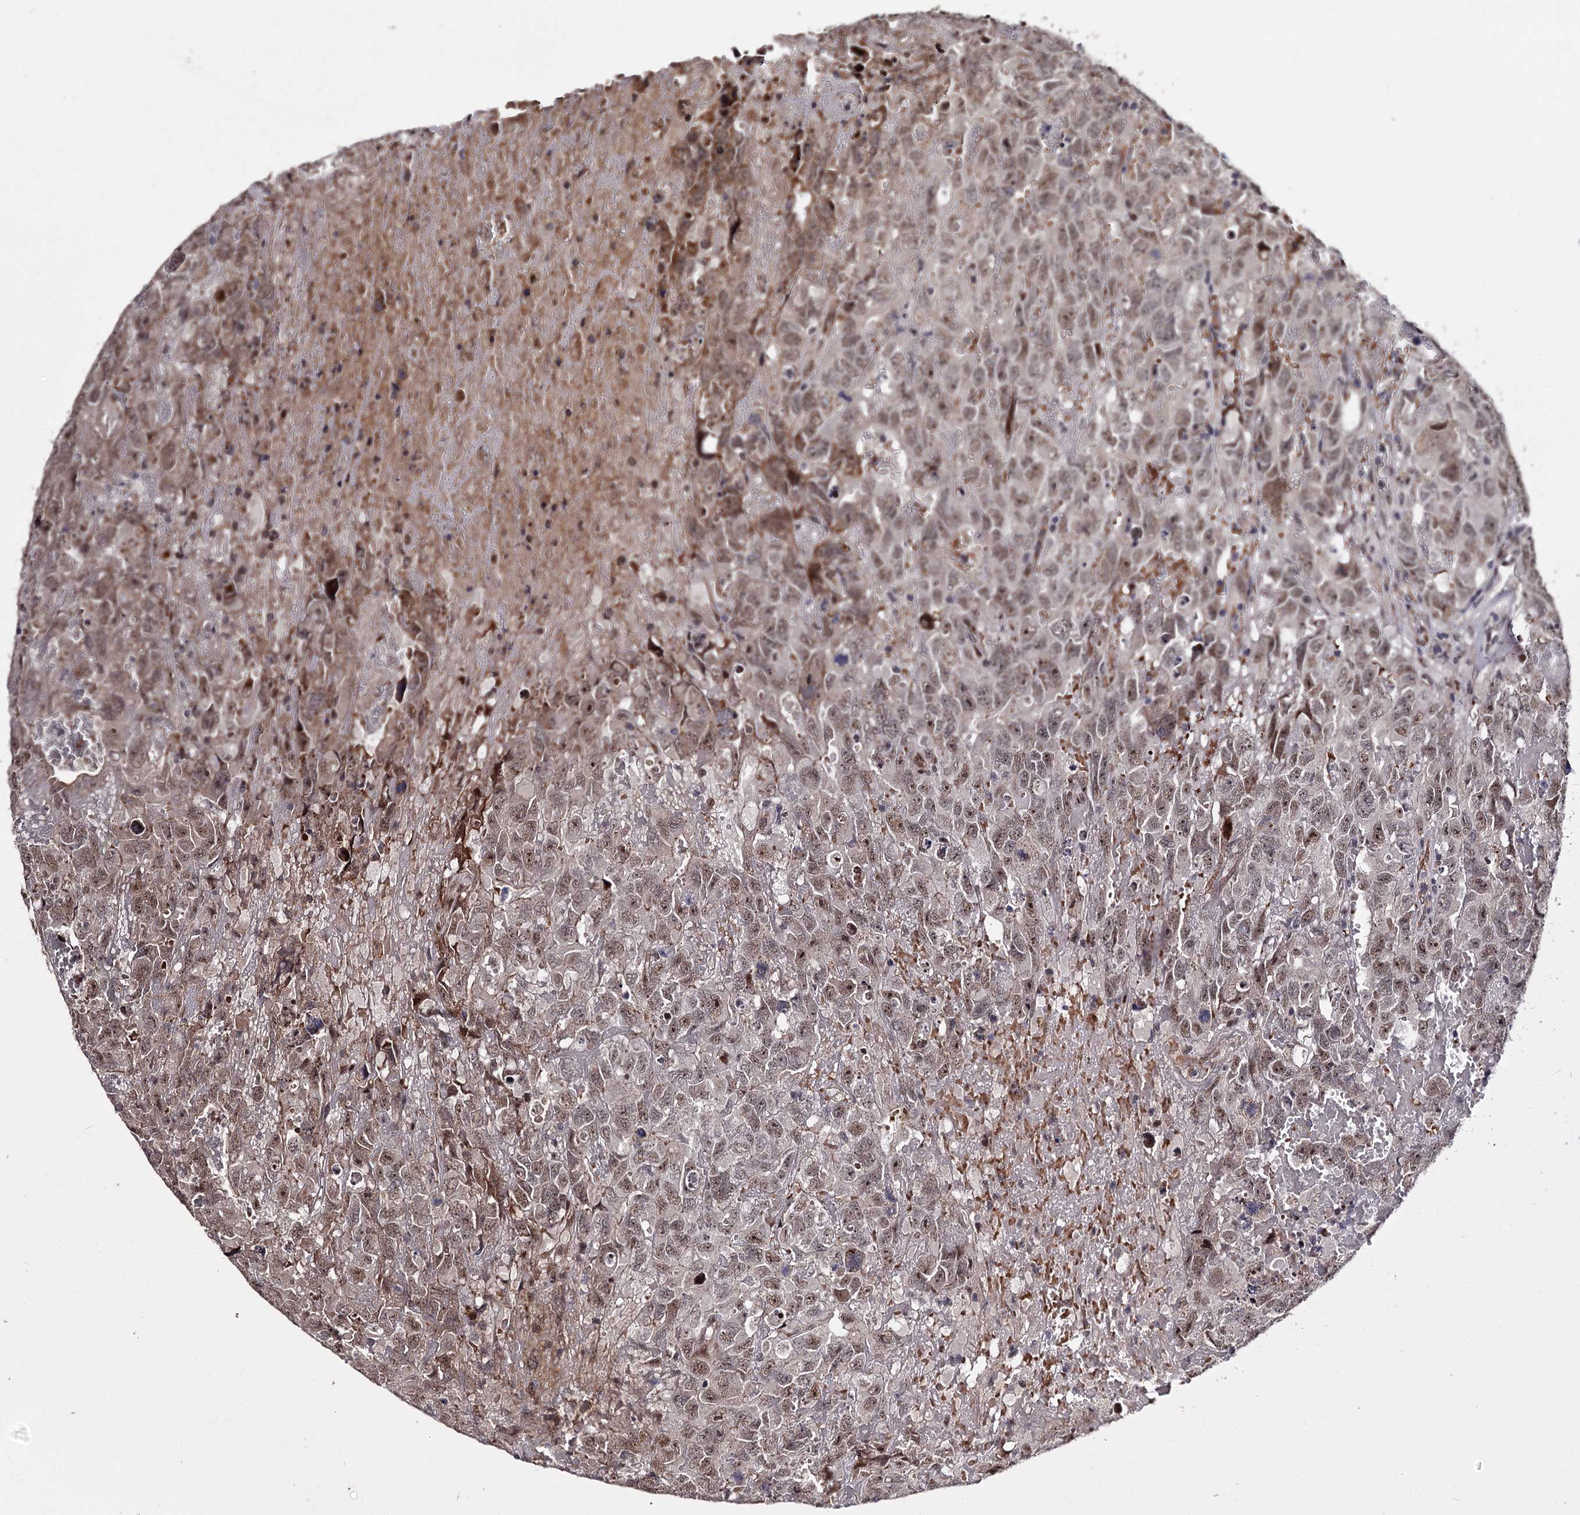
{"staining": {"intensity": "moderate", "quantity": ">75%", "location": "nuclear"}, "tissue": "testis cancer", "cell_type": "Tumor cells", "image_type": "cancer", "snomed": [{"axis": "morphology", "description": "Carcinoma, Embryonal, NOS"}, {"axis": "topography", "description": "Testis"}], "caption": "Testis cancer stained for a protein reveals moderate nuclear positivity in tumor cells.", "gene": "RNF44", "patient": {"sex": "male", "age": 45}}